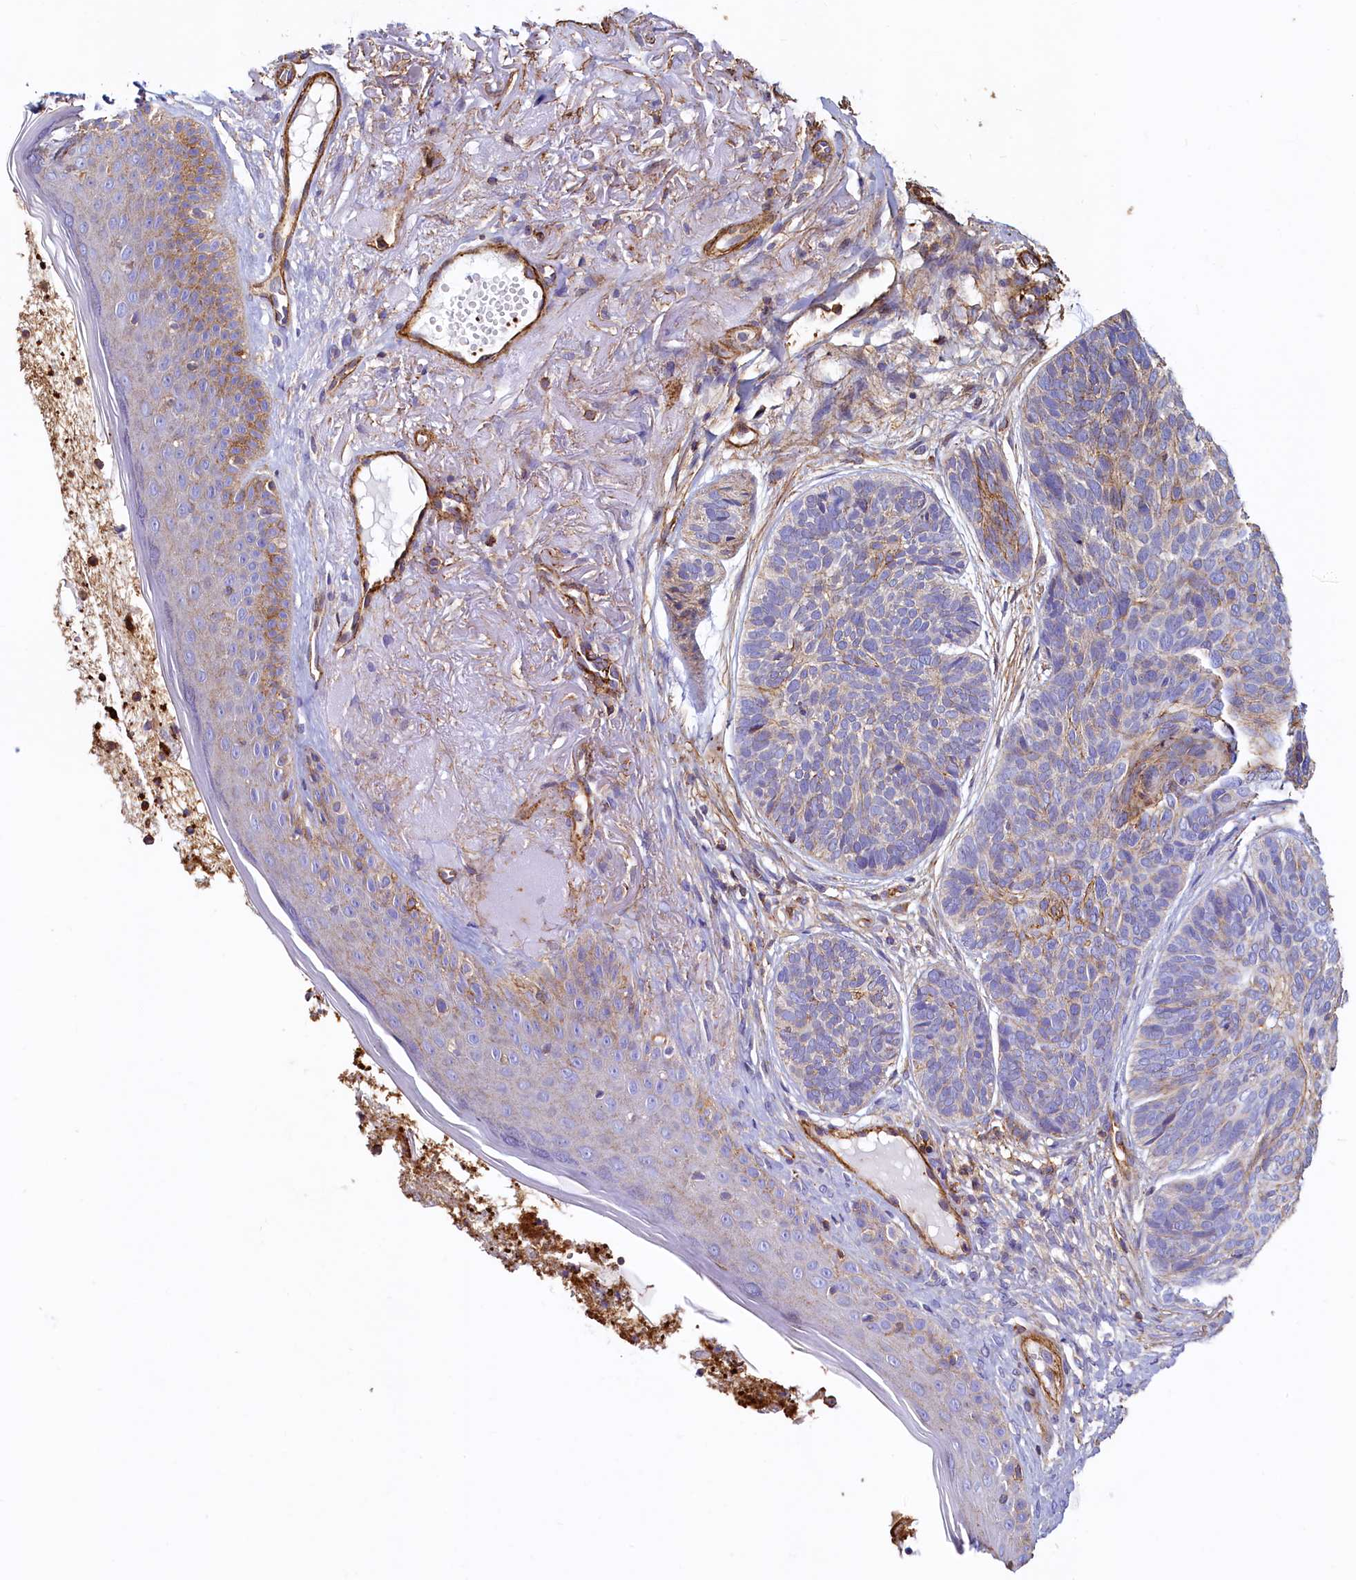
{"staining": {"intensity": "moderate", "quantity": "<25%", "location": "cytoplasmic/membranous"}, "tissue": "skin cancer", "cell_type": "Tumor cells", "image_type": "cancer", "snomed": [{"axis": "morphology", "description": "Normal tissue, NOS"}, {"axis": "morphology", "description": "Basal cell carcinoma"}, {"axis": "topography", "description": "Skin"}], "caption": "Skin cancer tissue exhibits moderate cytoplasmic/membranous positivity in approximately <25% of tumor cells, visualized by immunohistochemistry.", "gene": "THBS1", "patient": {"sex": "male", "age": 66}}